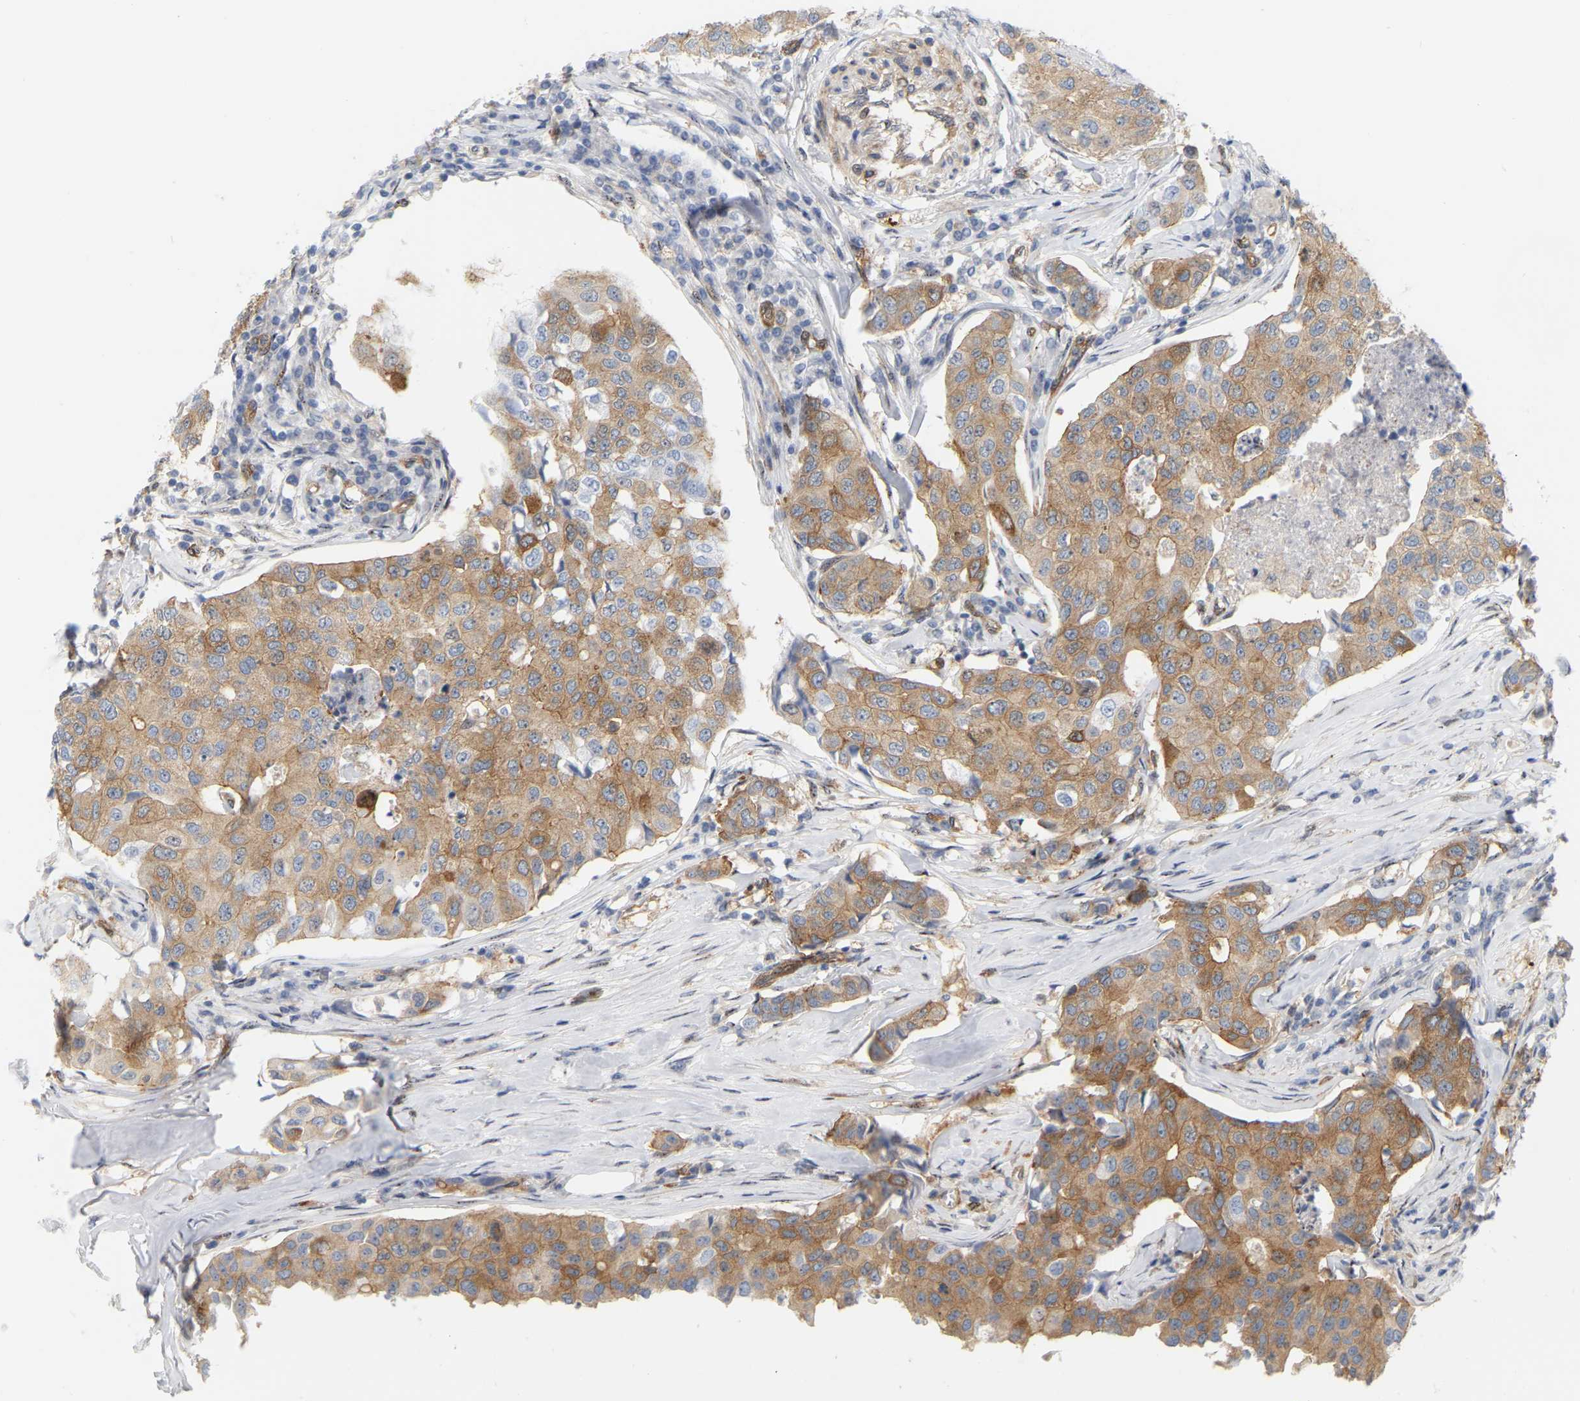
{"staining": {"intensity": "moderate", "quantity": ">75%", "location": "cytoplasmic/membranous"}, "tissue": "breast cancer", "cell_type": "Tumor cells", "image_type": "cancer", "snomed": [{"axis": "morphology", "description": "Duct carcinoma"}, {"axis": "topography", "description": "Breast"}], "caption": "Breast cancer (intraductal carcinoma) tissue exhibits moderate cytoplasmic/membranous expression in approximately >75% of tumor cells, visualized by immunohistochemistry.", "gene": "RAPH1", "patient": {"sex": "female", "age": 80}}